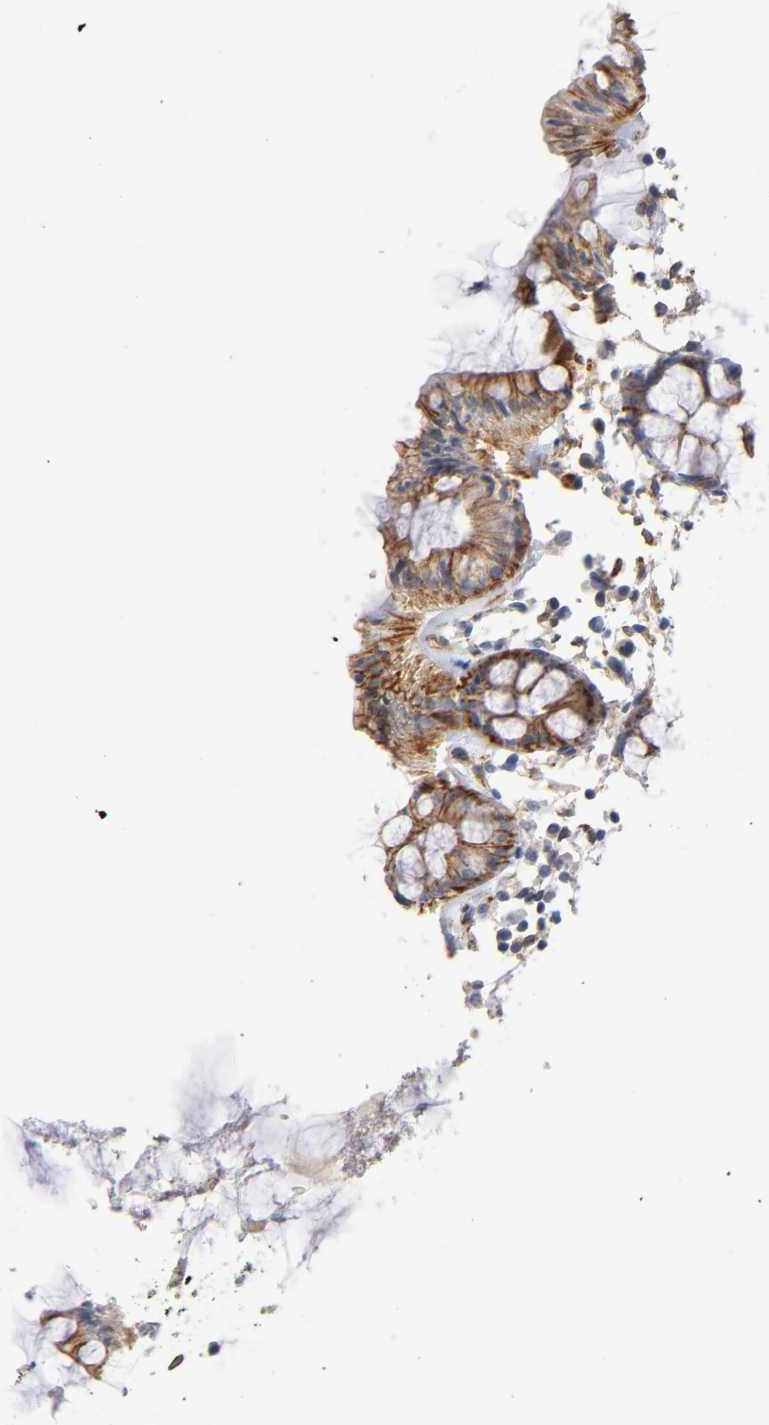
{"staining": {"intensity": "moderate", "quantity": ">75%", "location": "cytoplasmic/membranous"}, "tissue": "rectum", "cell_type": "Glandular cells", "image_type": "normal", "snomed": [{"axis": "morphology", "description": "Normal tissue, NOS"}, {"axis": "topography", "description": "Rectum"}], "caption": "Benign rectum exhibits moderate cytoplasmic/membranous staining in approximately >75% of glandular cells.", "gene": "SPTAN1", "patient": {"sex": "female", "age": 66}}